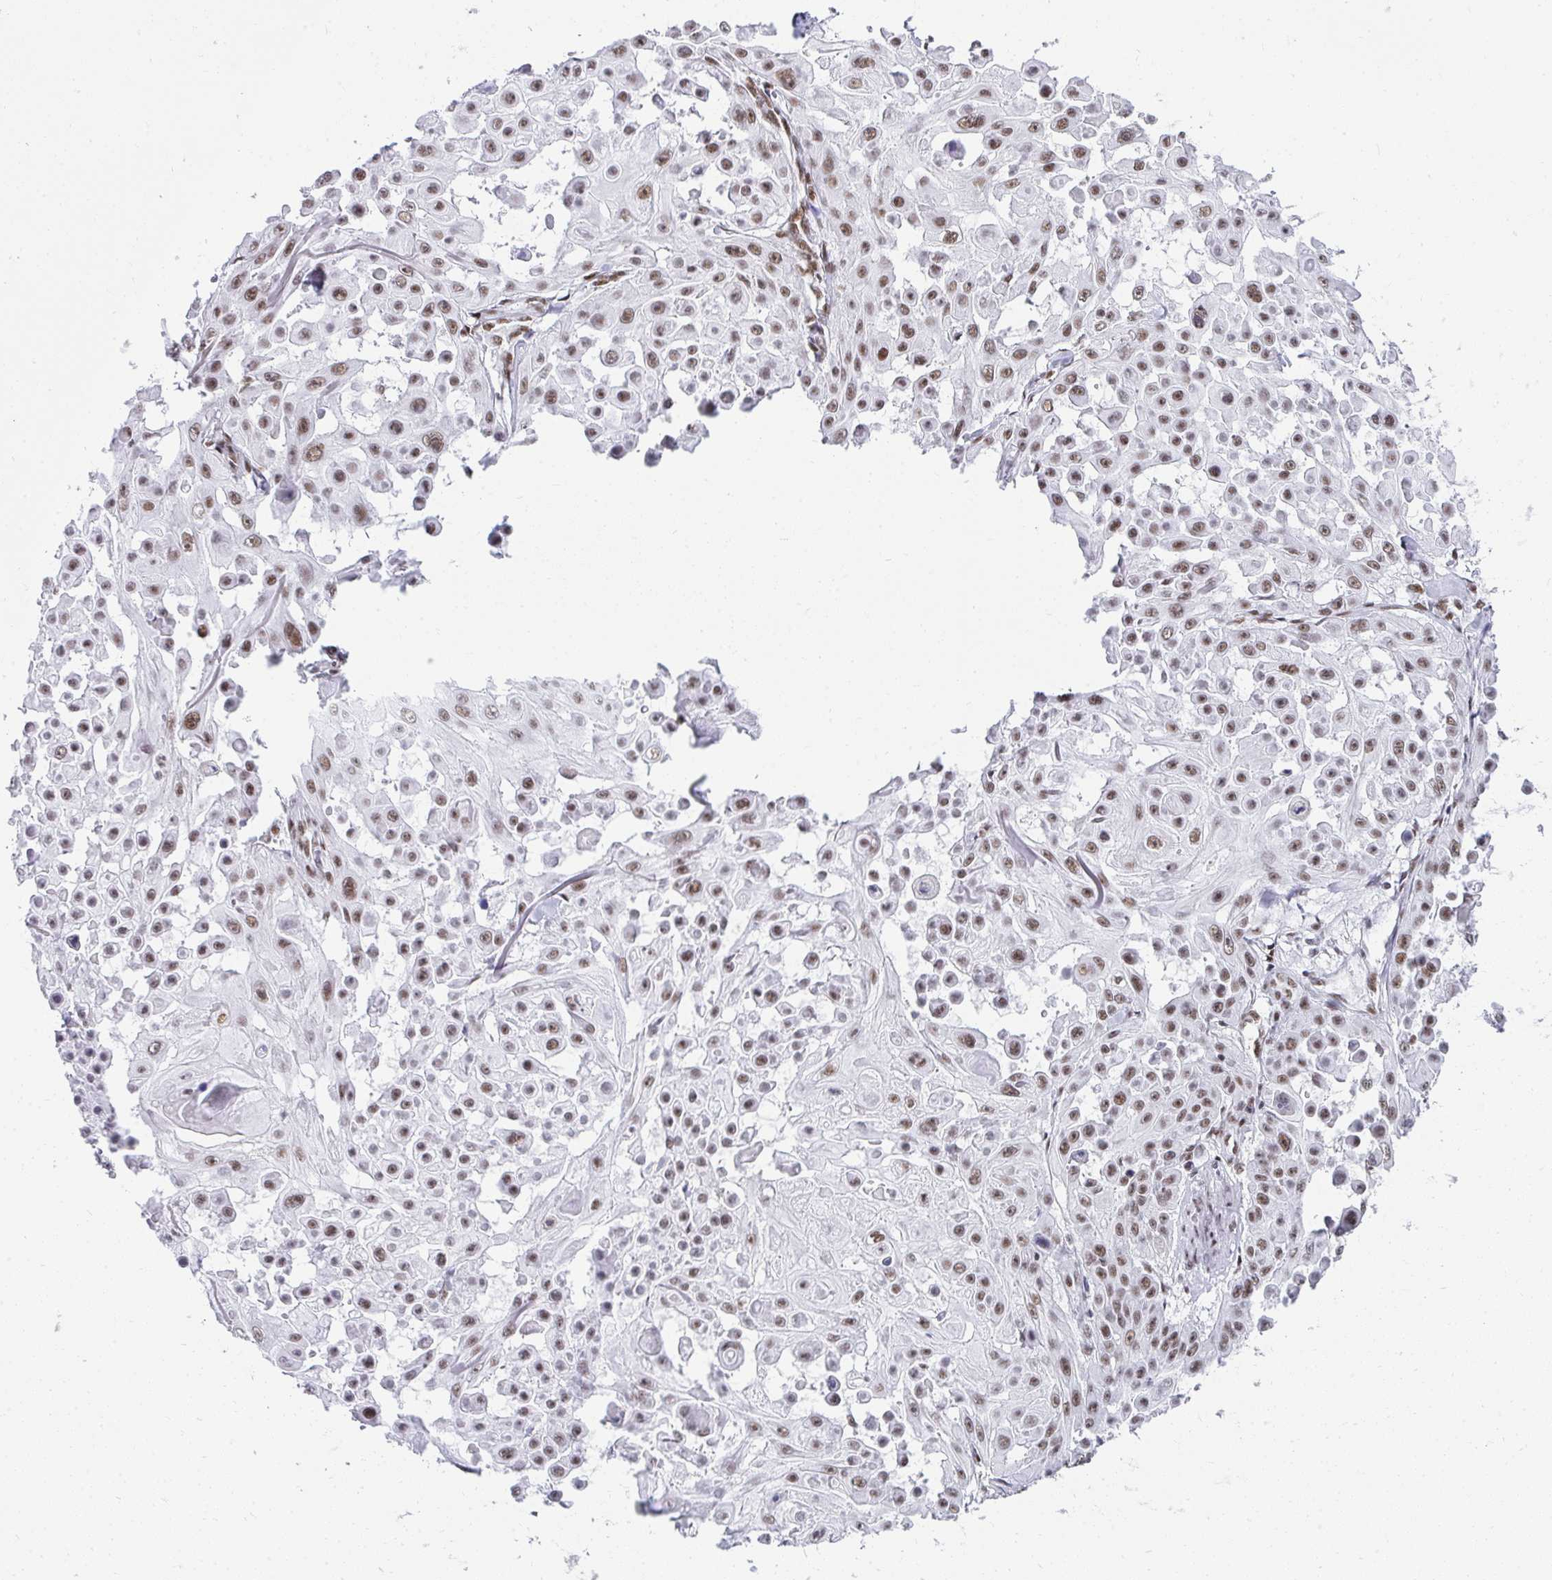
{"staining": {"intensity": "weak", "quantity": ">75%", "location": "nuclear"}, "tissue": "skin cancer", "cell_type": "Tumor cells", "image_type": "cancer", "snomed": [{"axis": "morphology", "description": "Squamous cell carcinoma, NOS"}, {"axis": "topography", "description": "Skin"}], "caption": "Protein expression analysis of skin squamous cell carcinoma displays weak nuclear expression in about >75% of tumor cells. (Brightfield microscopy of DAB IHC at high magnification).", "gene": "CREBBP", "patient": {"sex": "male", "age": 91}}